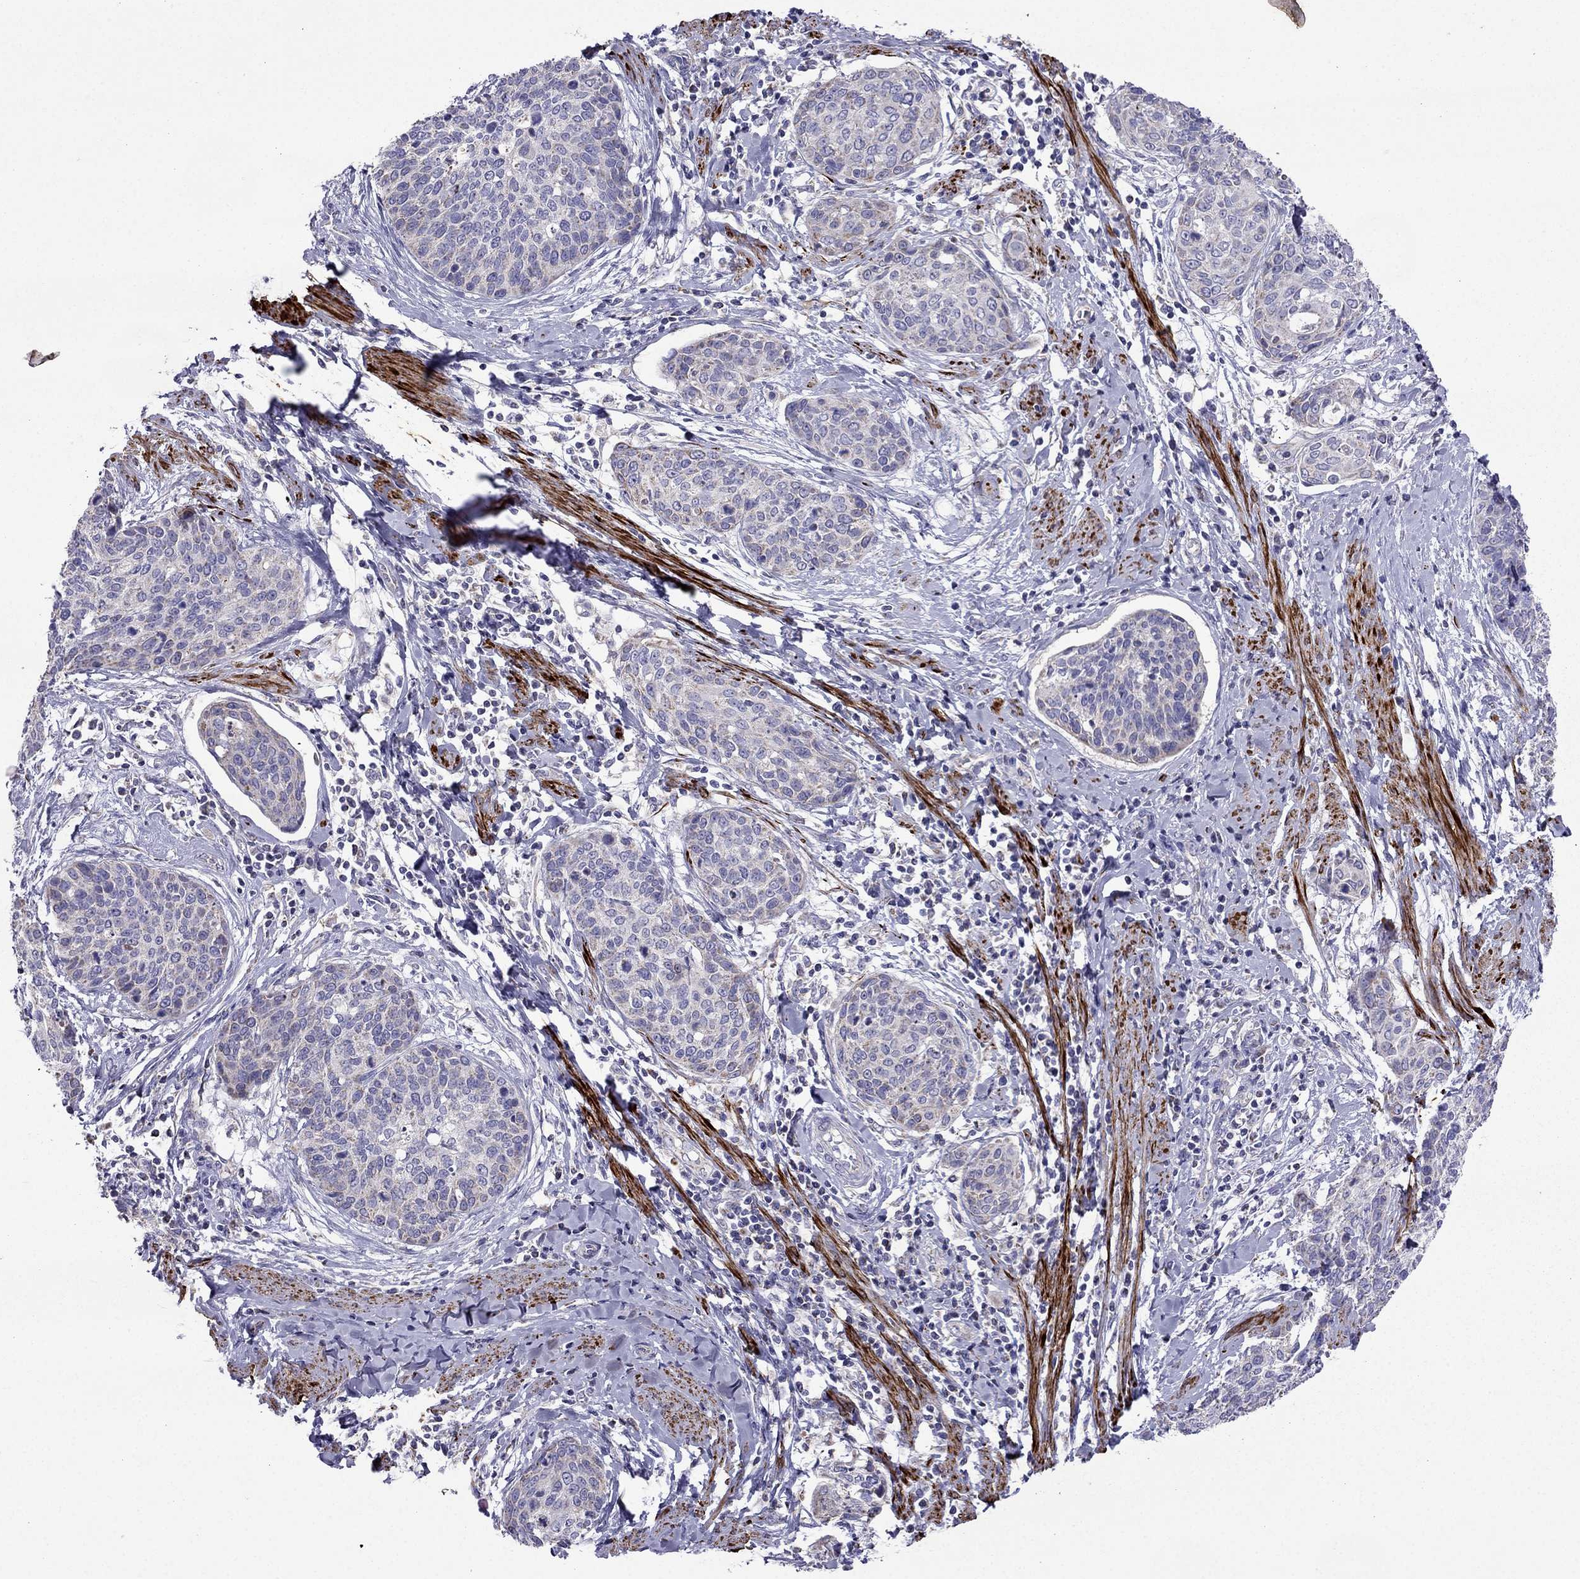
{"staining": {"intensity": "weak", "quantity": "<25%", "location": "cytoplasmic/membranous"}, "tissue": "cervical cancer", "cell_type": "Tumor cells", "image_type": "cancer", "snomed": [{"axis": "morphology", "description": "Squamous cell carcinoma, NOS"}, {"axis": "topography", "description": "Cervix"}], "caption": "Protein analysis of cervical squamous cell carcinoma displays no significant staining in tumor cells. (DAB immunohistochemistry with hematoxylin counter stain).", "gene": "DSC1", "patient": {"sex": "female", "age": 69}}